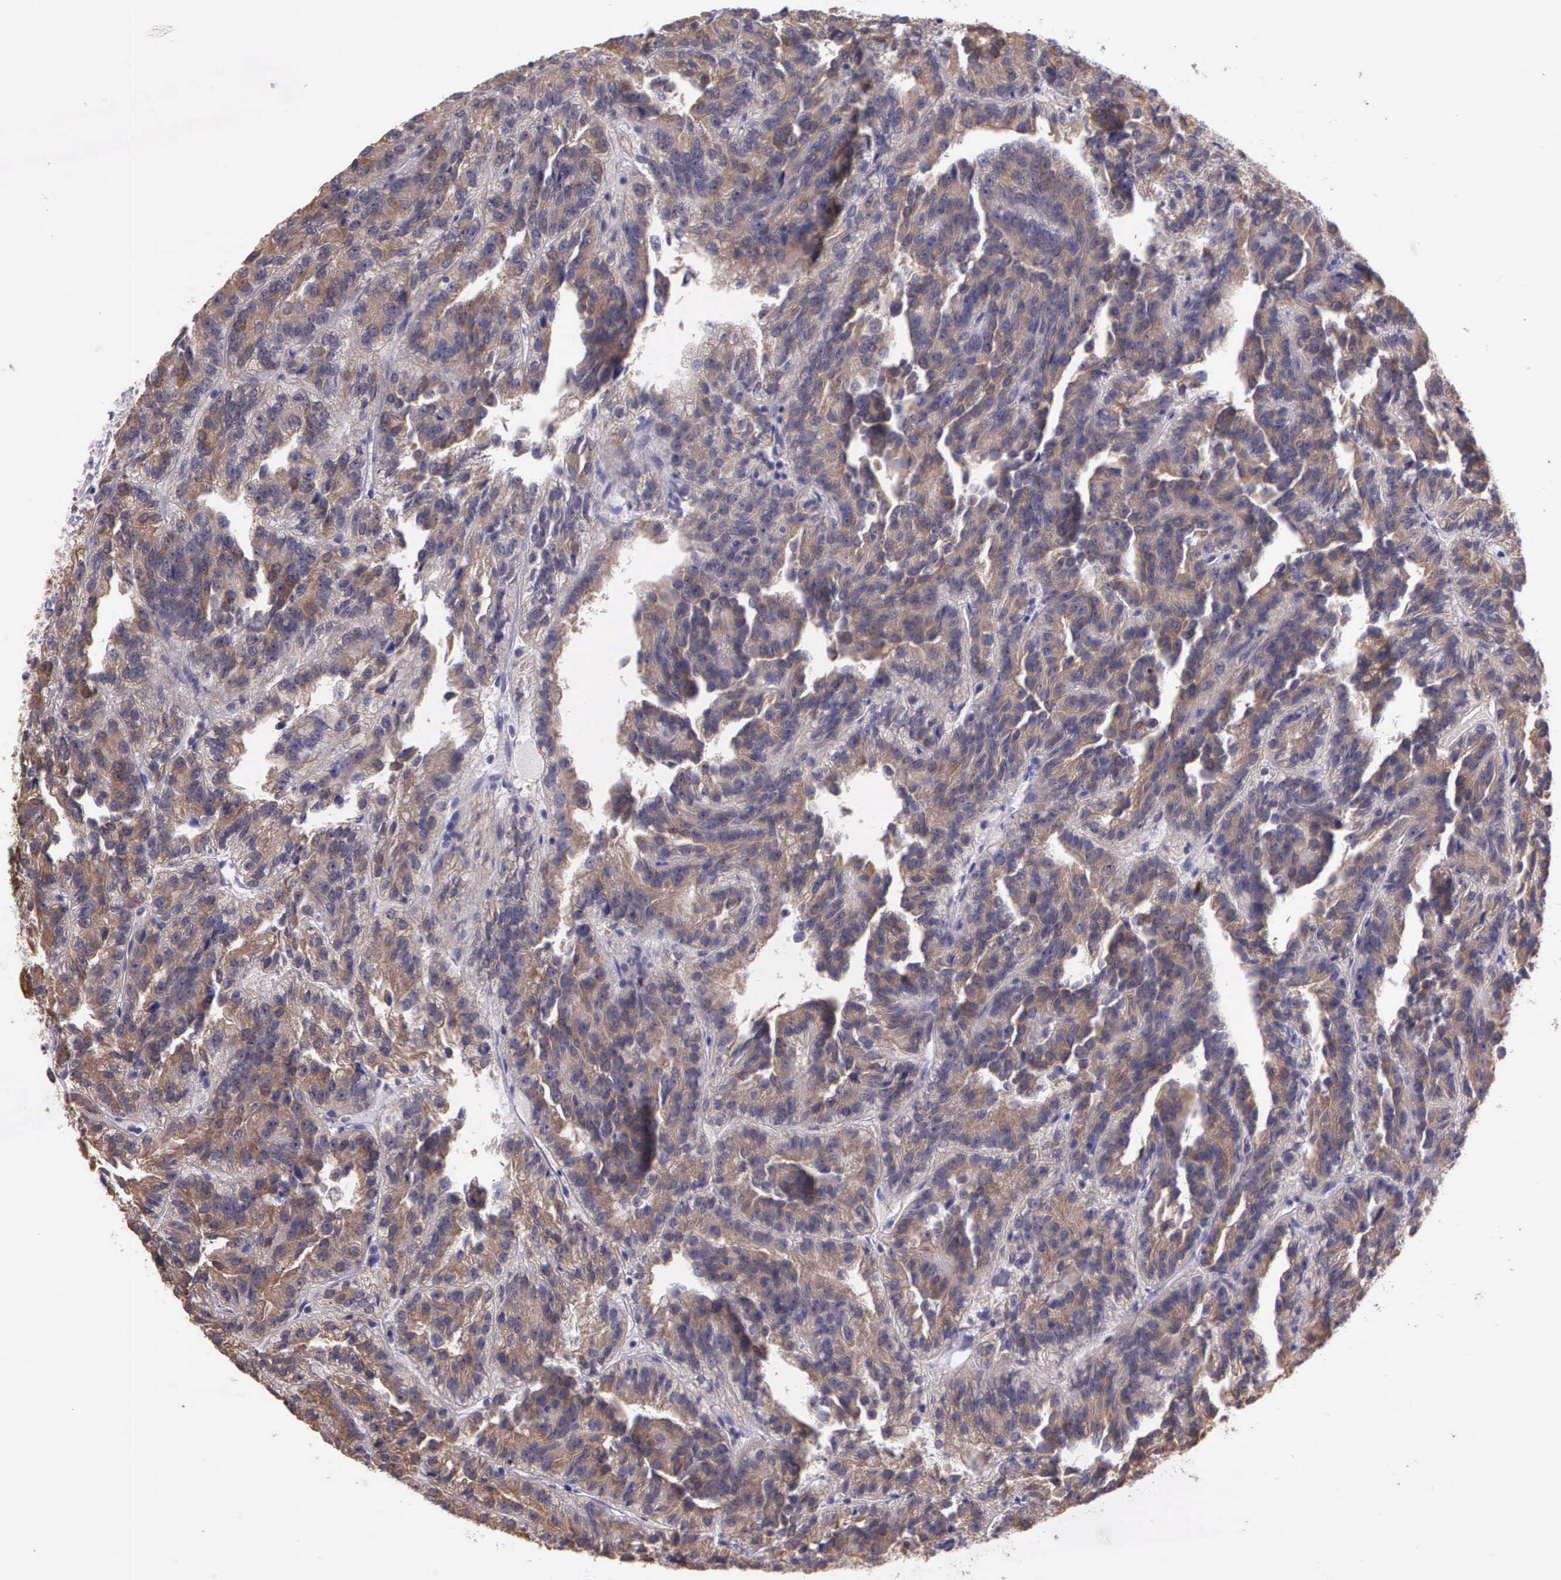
{"staining": {"intensity": "weak", "quantity": ">75%", "location": "cytoplasmic/membranous"}, "tissue": "renal cancer", "cell_type": "Tumor cells", "image_type": "cancer", "snomed": [{"axis": "morphology", "description": "Adenocarcinoma, NOS"}, {"axis": "topography", "description": "Kidney"}], "caption": "There is low levels of weak cytoplasmic/membranous positivity in tumor cells of renal cancer, as demonstrated by immunohistochemical staining (brown color).", "gene": "IGBP1", "patient": {"sex": "male", "age": 46}}